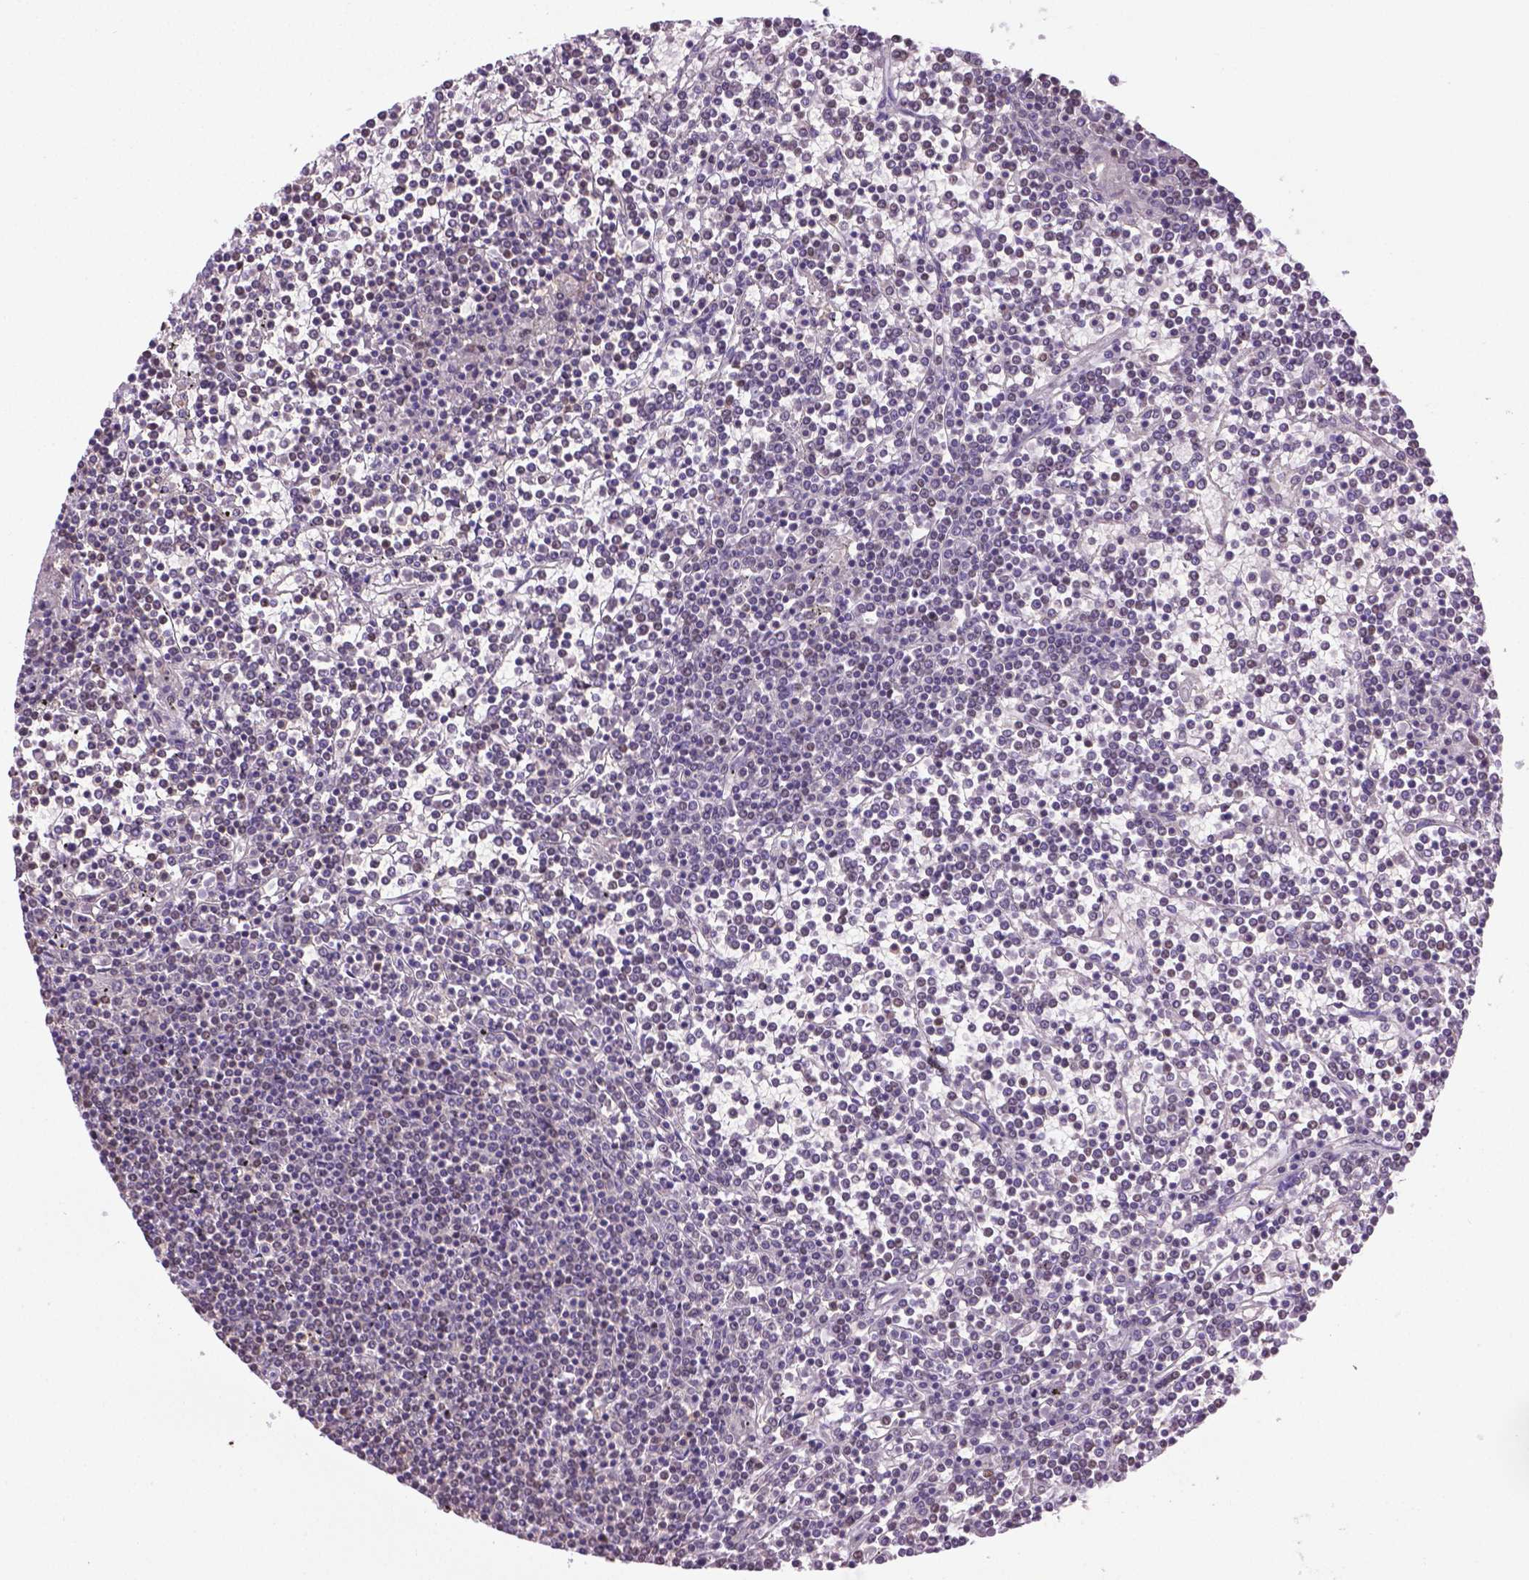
{"staining": {"intensity": "negative", "quantity": "none", "location": "none"}, "tissue": "lymphoma", "cell_type": "Tumor cells", "image_type": "cancer", "snomed": [{"axis": "morphology", "description": "Malignant lymphoma, non-Hodgkin's type, Low grade"}, {"axis": "topography", "description": "Spleen"}], "caption": "IHC image of neoplastic tissue: lymphoma stained with DAB (3,3'-diaminobenzidine) exhibits no significant protein positivity in tumor cells.", "gene": "ABI2", "patient": {"sex": "female", "age": 19}}